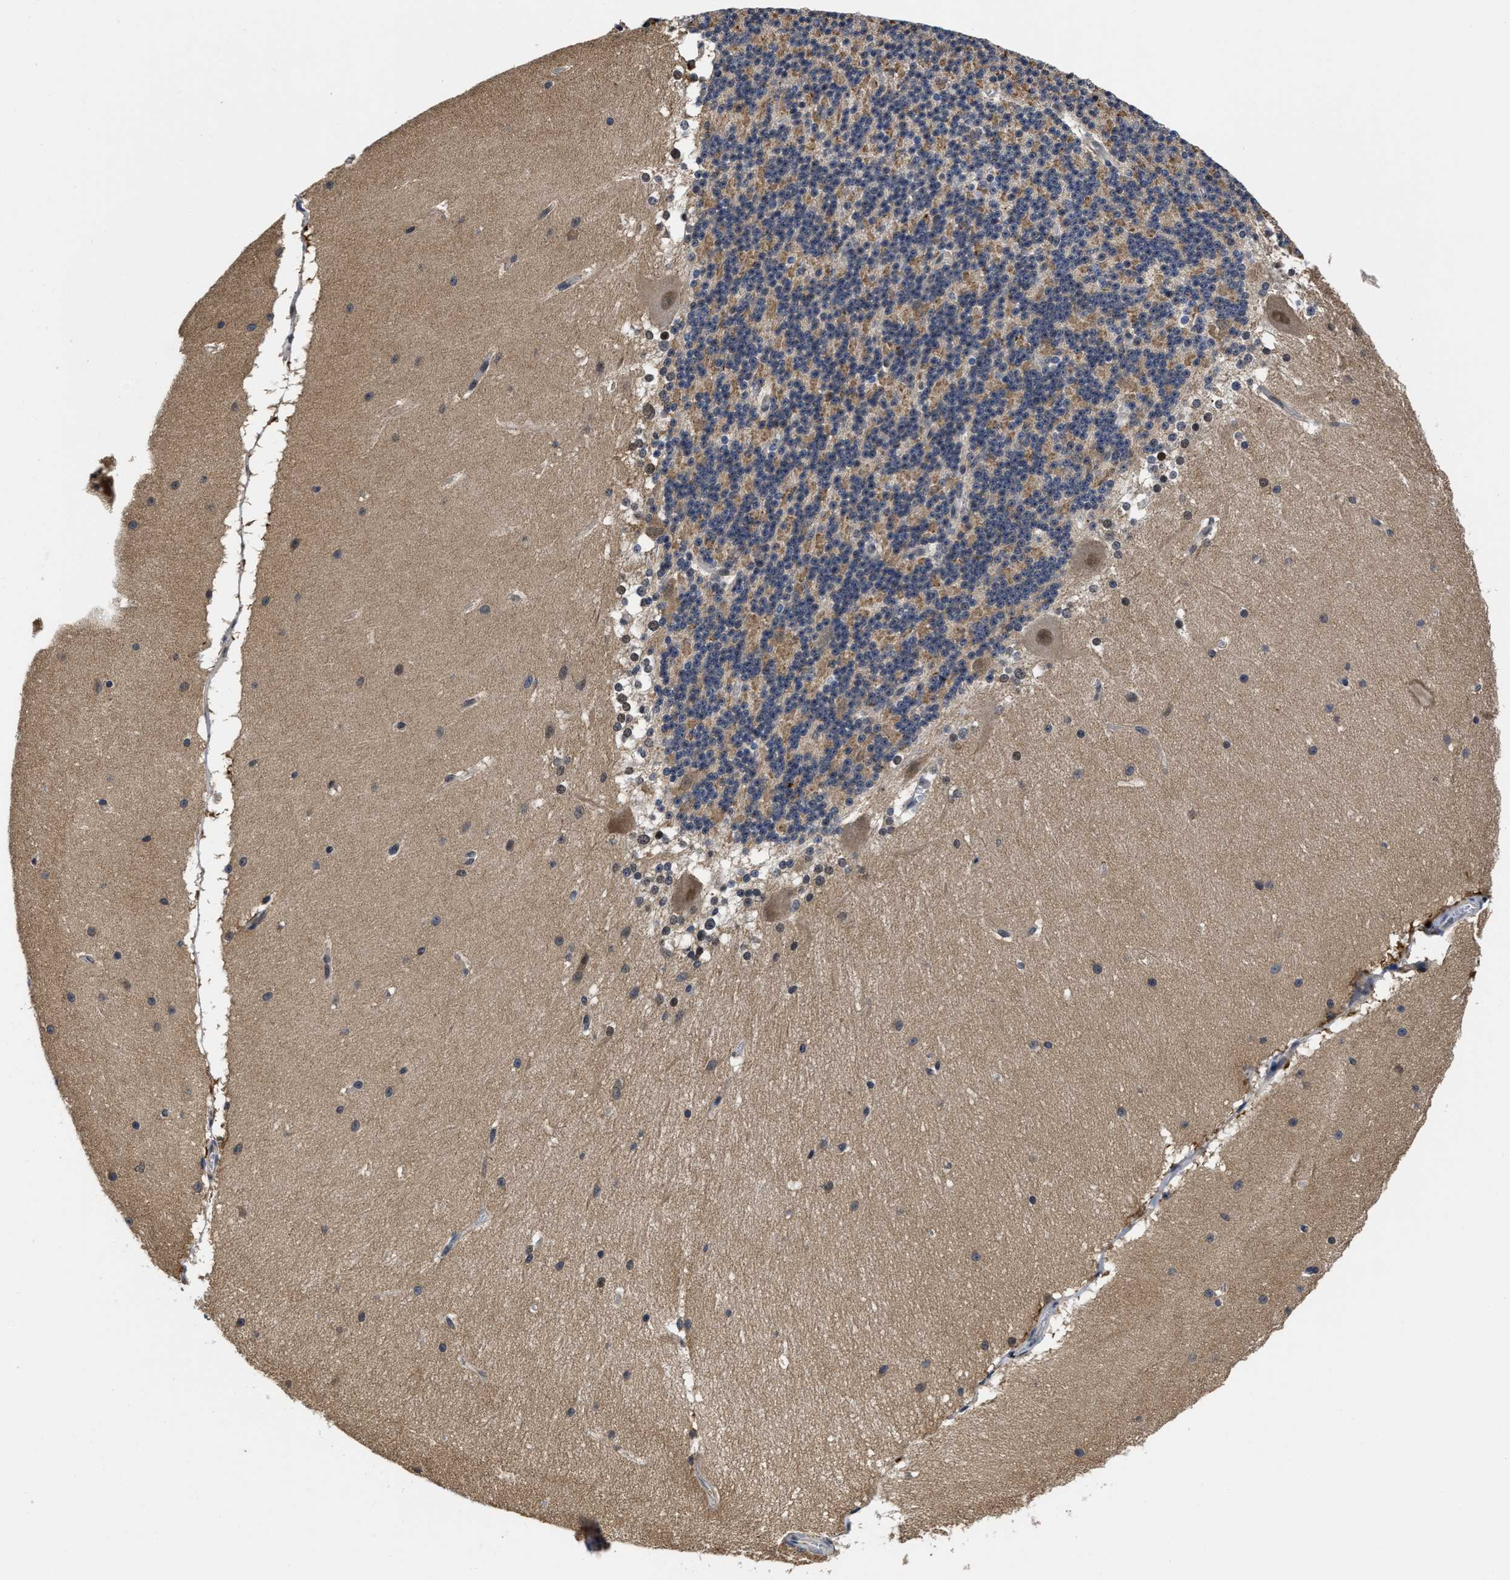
{"staining": {"intensity": "moderate", "quantity": ">75%", "location": "cytoplasmic/membranous"}, "tissue": "cerebellum", "cell_type": "Cells in granular layer", "image_type": "normal", "snomed": [{"axis": "morphology", "description": "Normal tissue, NOS"}, {"axis": "topography", "description": "Cerebellum"}], "caption": "This photomicrograph exhibits immunohistochemistry (IHC) staining of unremarkable human cerebellum, with medium moderate cytoplasmic/membranous staining in about >75% of cells in granular layer.", "gene": "MCOLN2", "patient": {"sex": "female", "age": 19}}